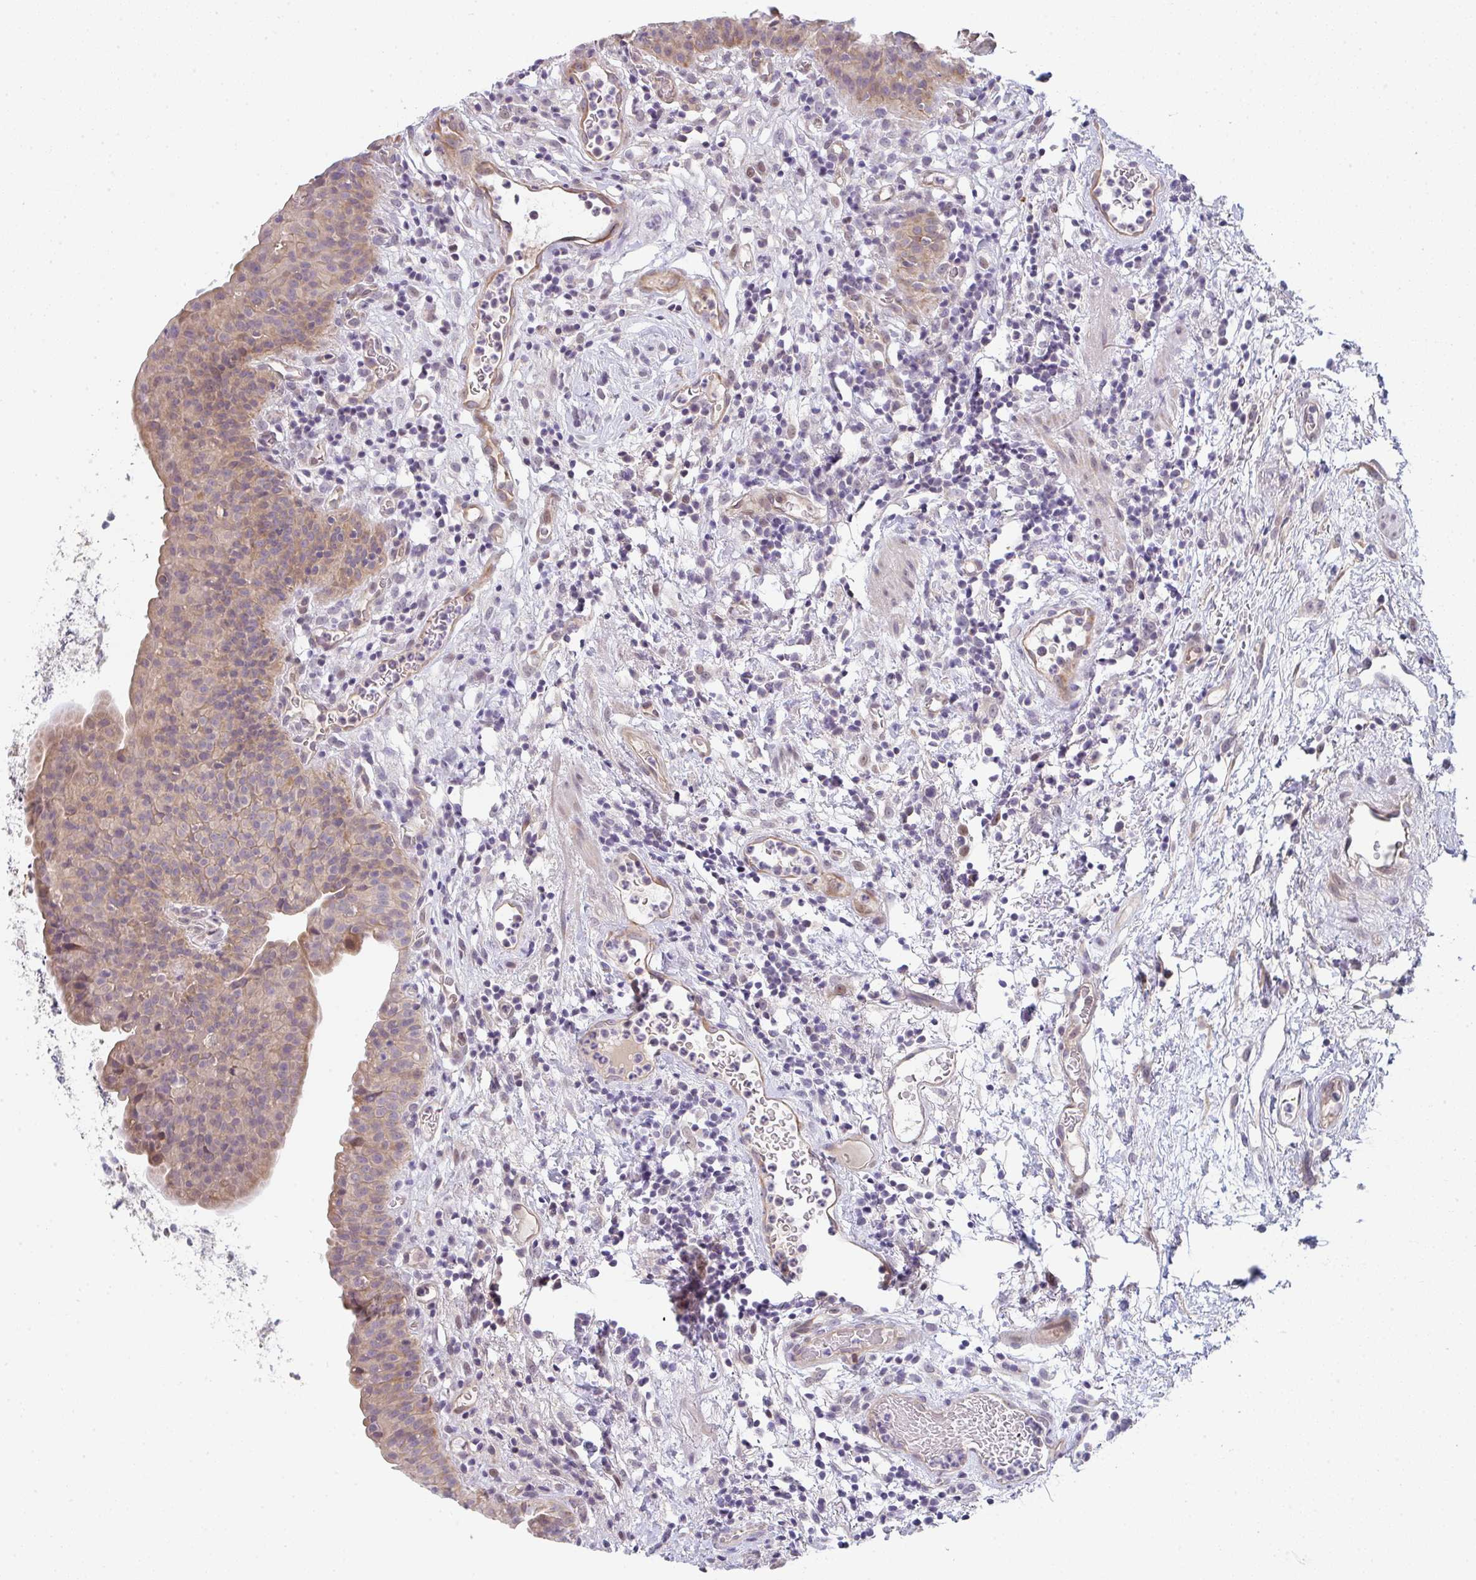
{"staining": {"intensity": "weak", "quantity": "25%-75%", "location": "cytoplasmic/membranous"}, "tissue": "urinary bladder", "cell_type": "Urothelial cells", "image_type": "normal", "snomed": [{"axis": "morphology", "description": "Normal tissue, NOS"}, {"axis": "morphology", "description": "Inflammation, NOS"}, {"axis": "topography", "description": "Urinary bladder"}], "caption": "Brown immunohistochemical staining in normal urinary bladder demonstrates weak cytoplasmic/membranous expression in about 25%-75% of urothelial cells.", "gene": "TNFRSF10A", "patient": {"sex": "male", "age": 57}}